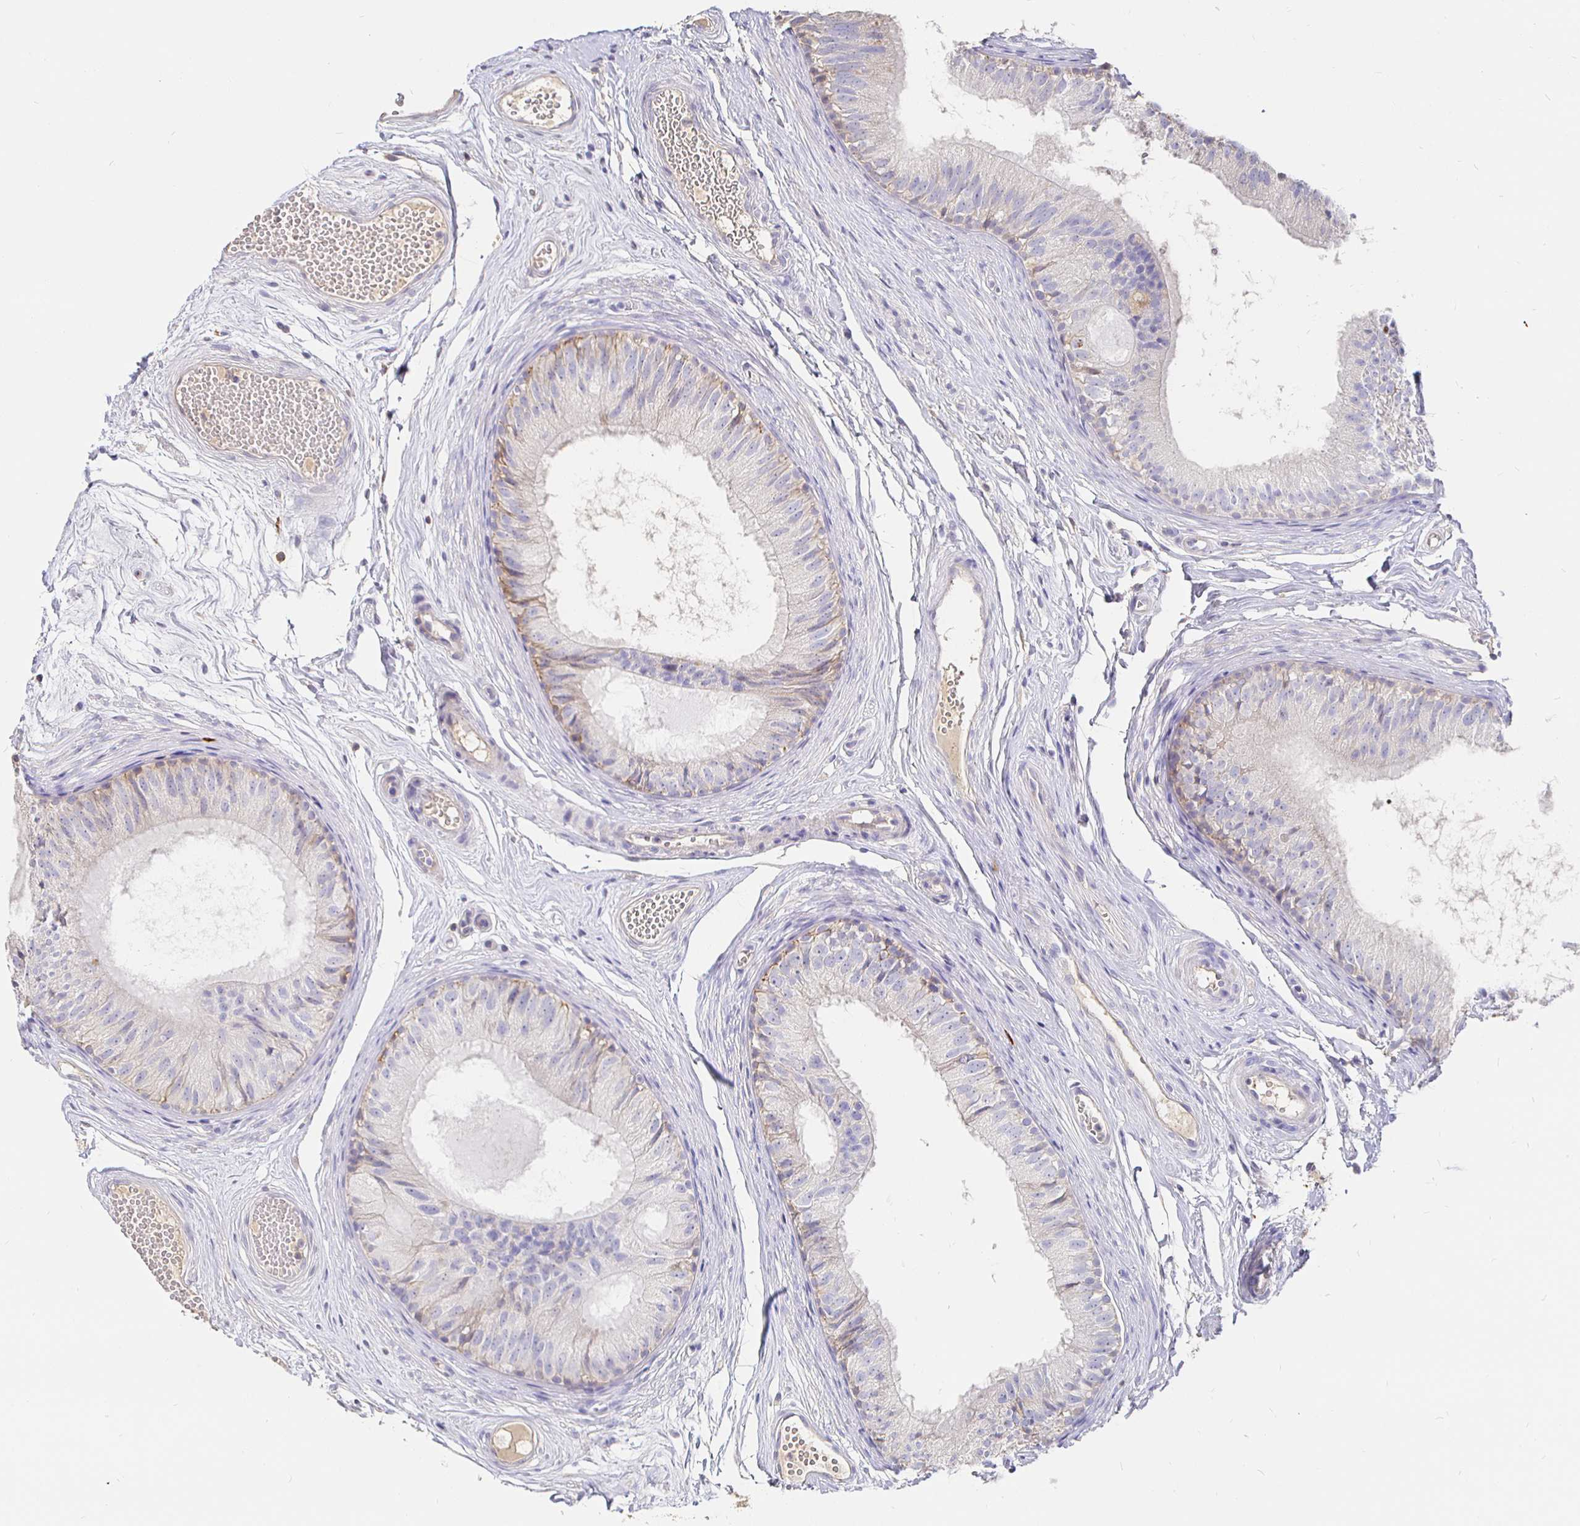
{"staining": {"intensity": "weak", "quantity": "<25%", "location": "cytoplasmic/membranous"}, "tissue": "epididymis", "cell_type": "Glandular cells", "image_type": "normal", "snomed": [{"axis": "morphology", "description": "Normal tissue, NOS"}, {"axis": "morphology", "description": "Seminoma, NOS"}, {"axis": "topography", "description": "Testis"}, {"axis": "topography", "description": "Epididymis"}], "caption": "Immunohistochemistry photomicrograph of unremarkable epididymis: epididymis stained with DAB exhibits no significant protein staining in glandular cells. (DAB (3,3'-diaminobenzidine) IHC, high magnification).", "gene": "CXCR3", "patient": {"sex": "male", "age": 34}}